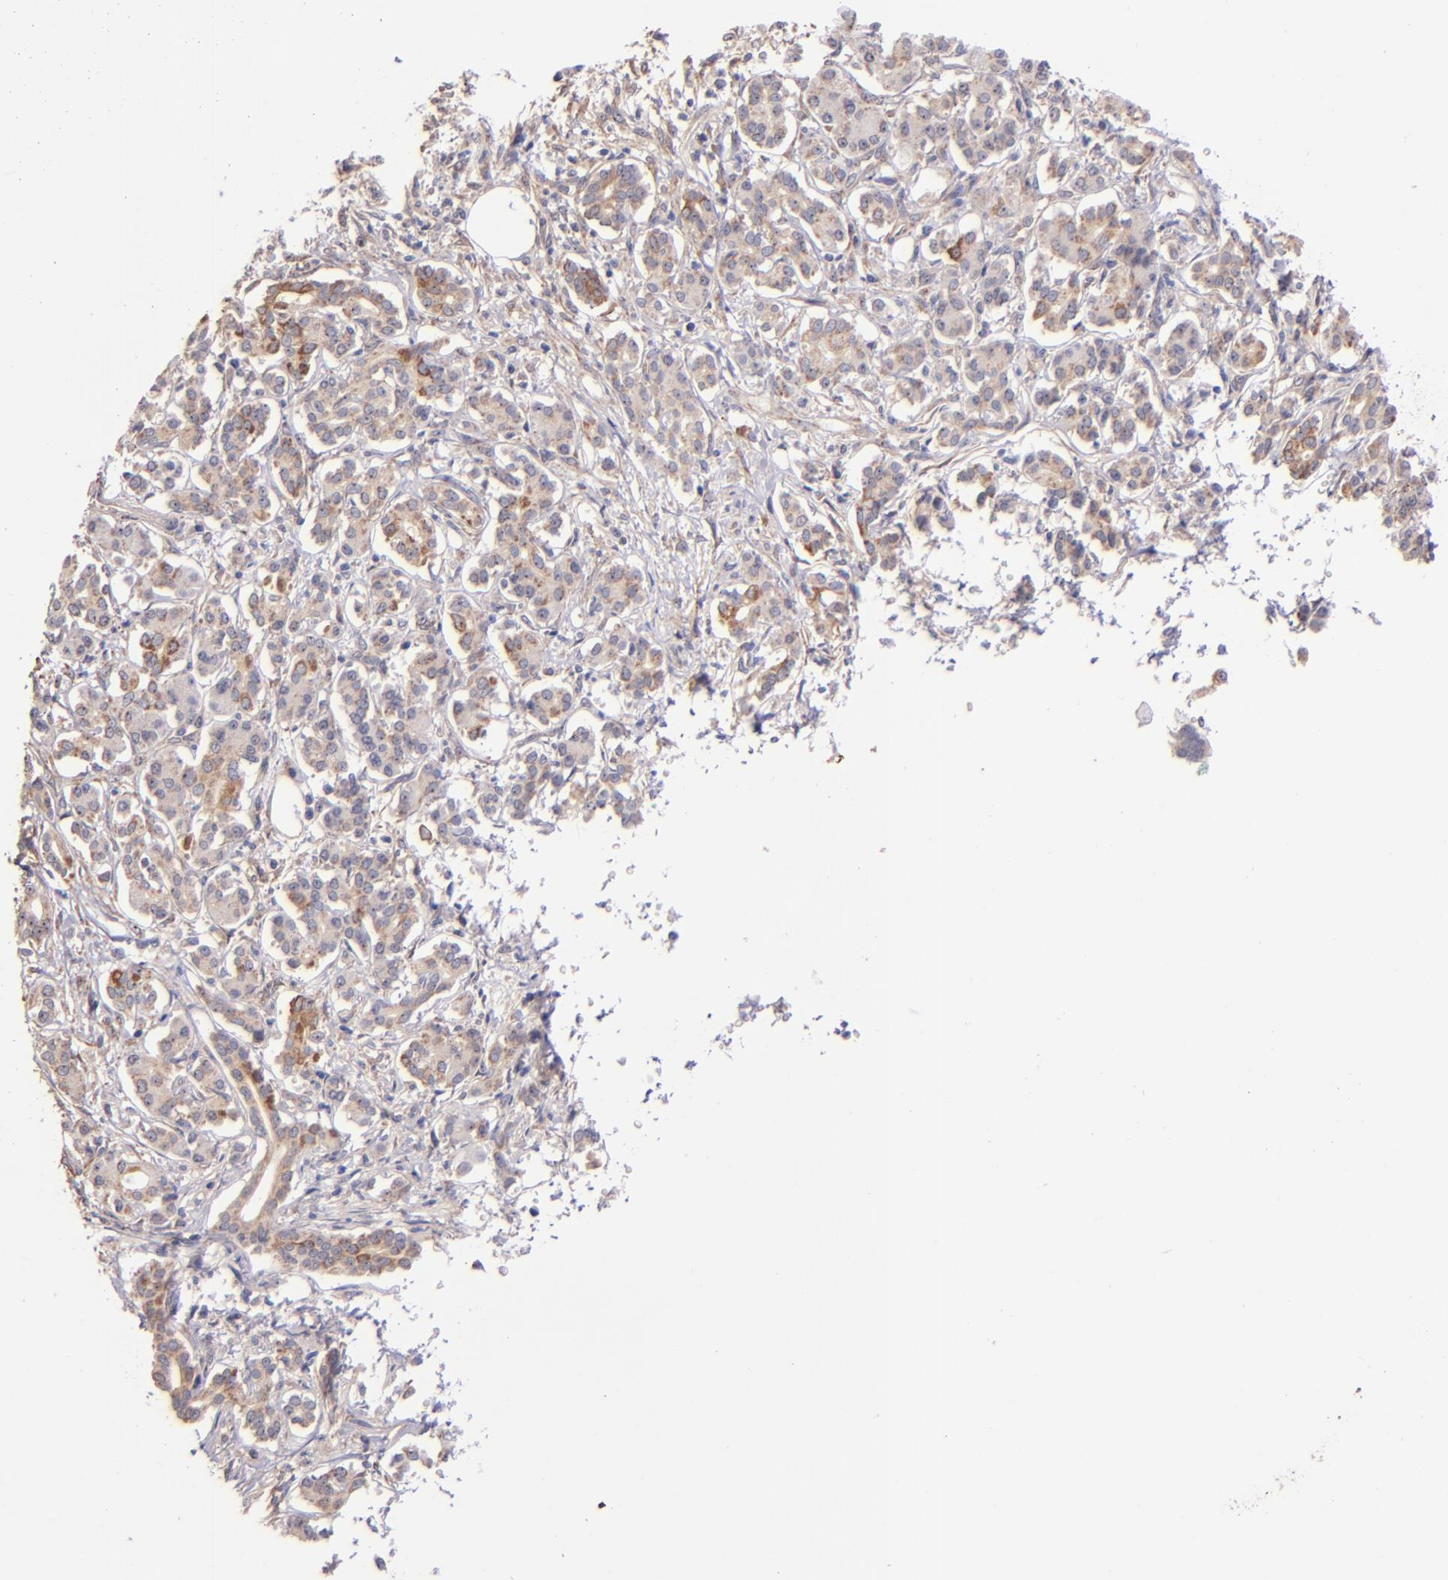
{"staining": {"intensity": "moderate", "quantity": "25%-75%", "location": "cytoplasmic/membranous"}, "tissue": "pancreatic cancer", "cell_type": "Tumor cells", "image_type": "cancer", "snomed": [{"axis": "morphology", "description": "Normal tissue, NOS"}, {"axis": "topography", "description": "Pancreas"}], "caption": "Approximately 25%-75% of tumor cells in human pancreatic cancer exhibit moderate cytoplasmic/membranous protein staining as visualized by brown immunohistochemical staining.", "gene": "SHC1", "patient": {"sex": "male", "age": 42}}